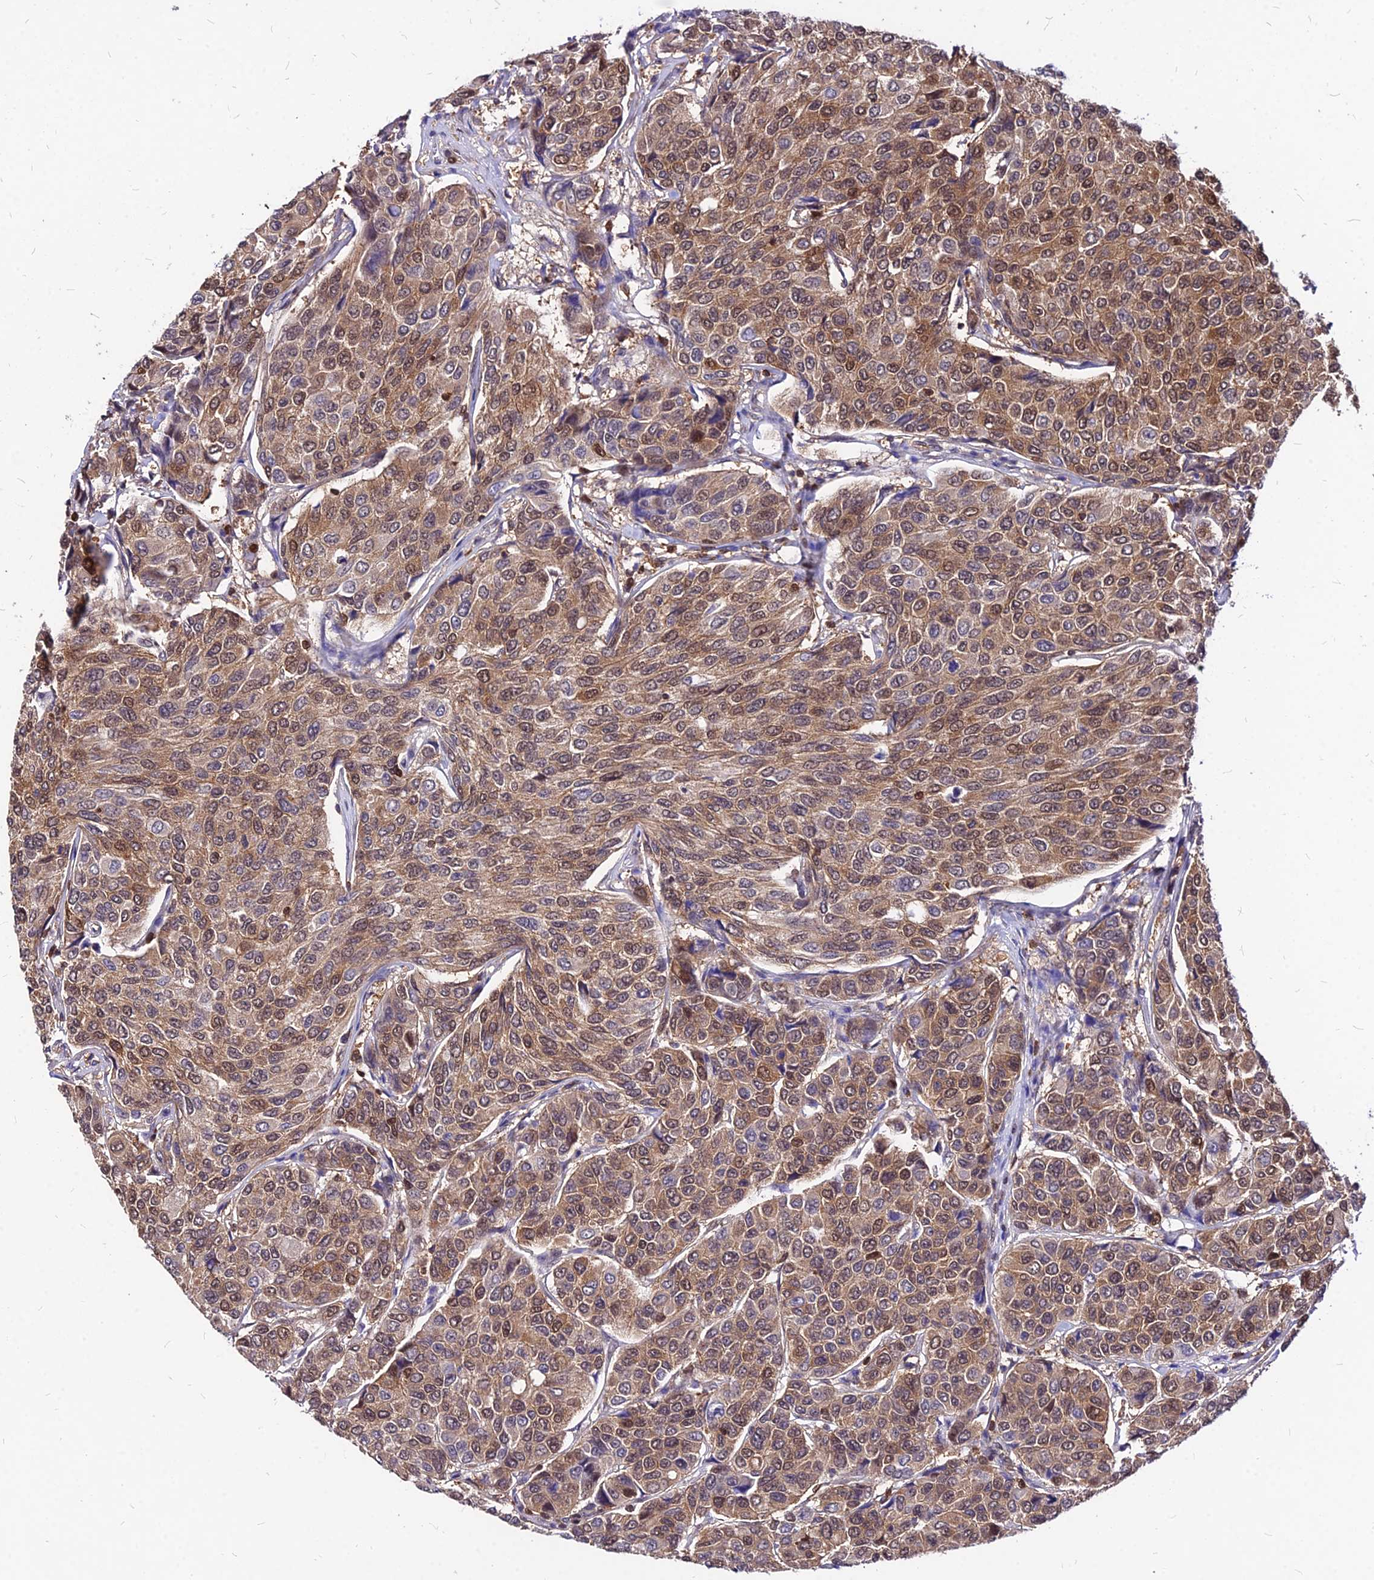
{"staining": {"intensity": "moderate", "quantity": ">75%", "location": "cytoplasmic/membranous,nuclear"}, "tissue": "breast cancer", "cell_type": "Tumor cells", "image_type": "cancer", "snomed": [{"axis": "morphology", "description": "Duct carcinoma"}, {"axis": "topography", "description": "Breast"}], "caption": "Breast cancer (intraductal carcinoma) stained for a protein (brown) exhibits moderate cytoplasmic/membranous and nuclear positive expression in approximately >75% of tumor cells.", "gene": "PAXX", "patient": {"sex": "female", "age": 55}}